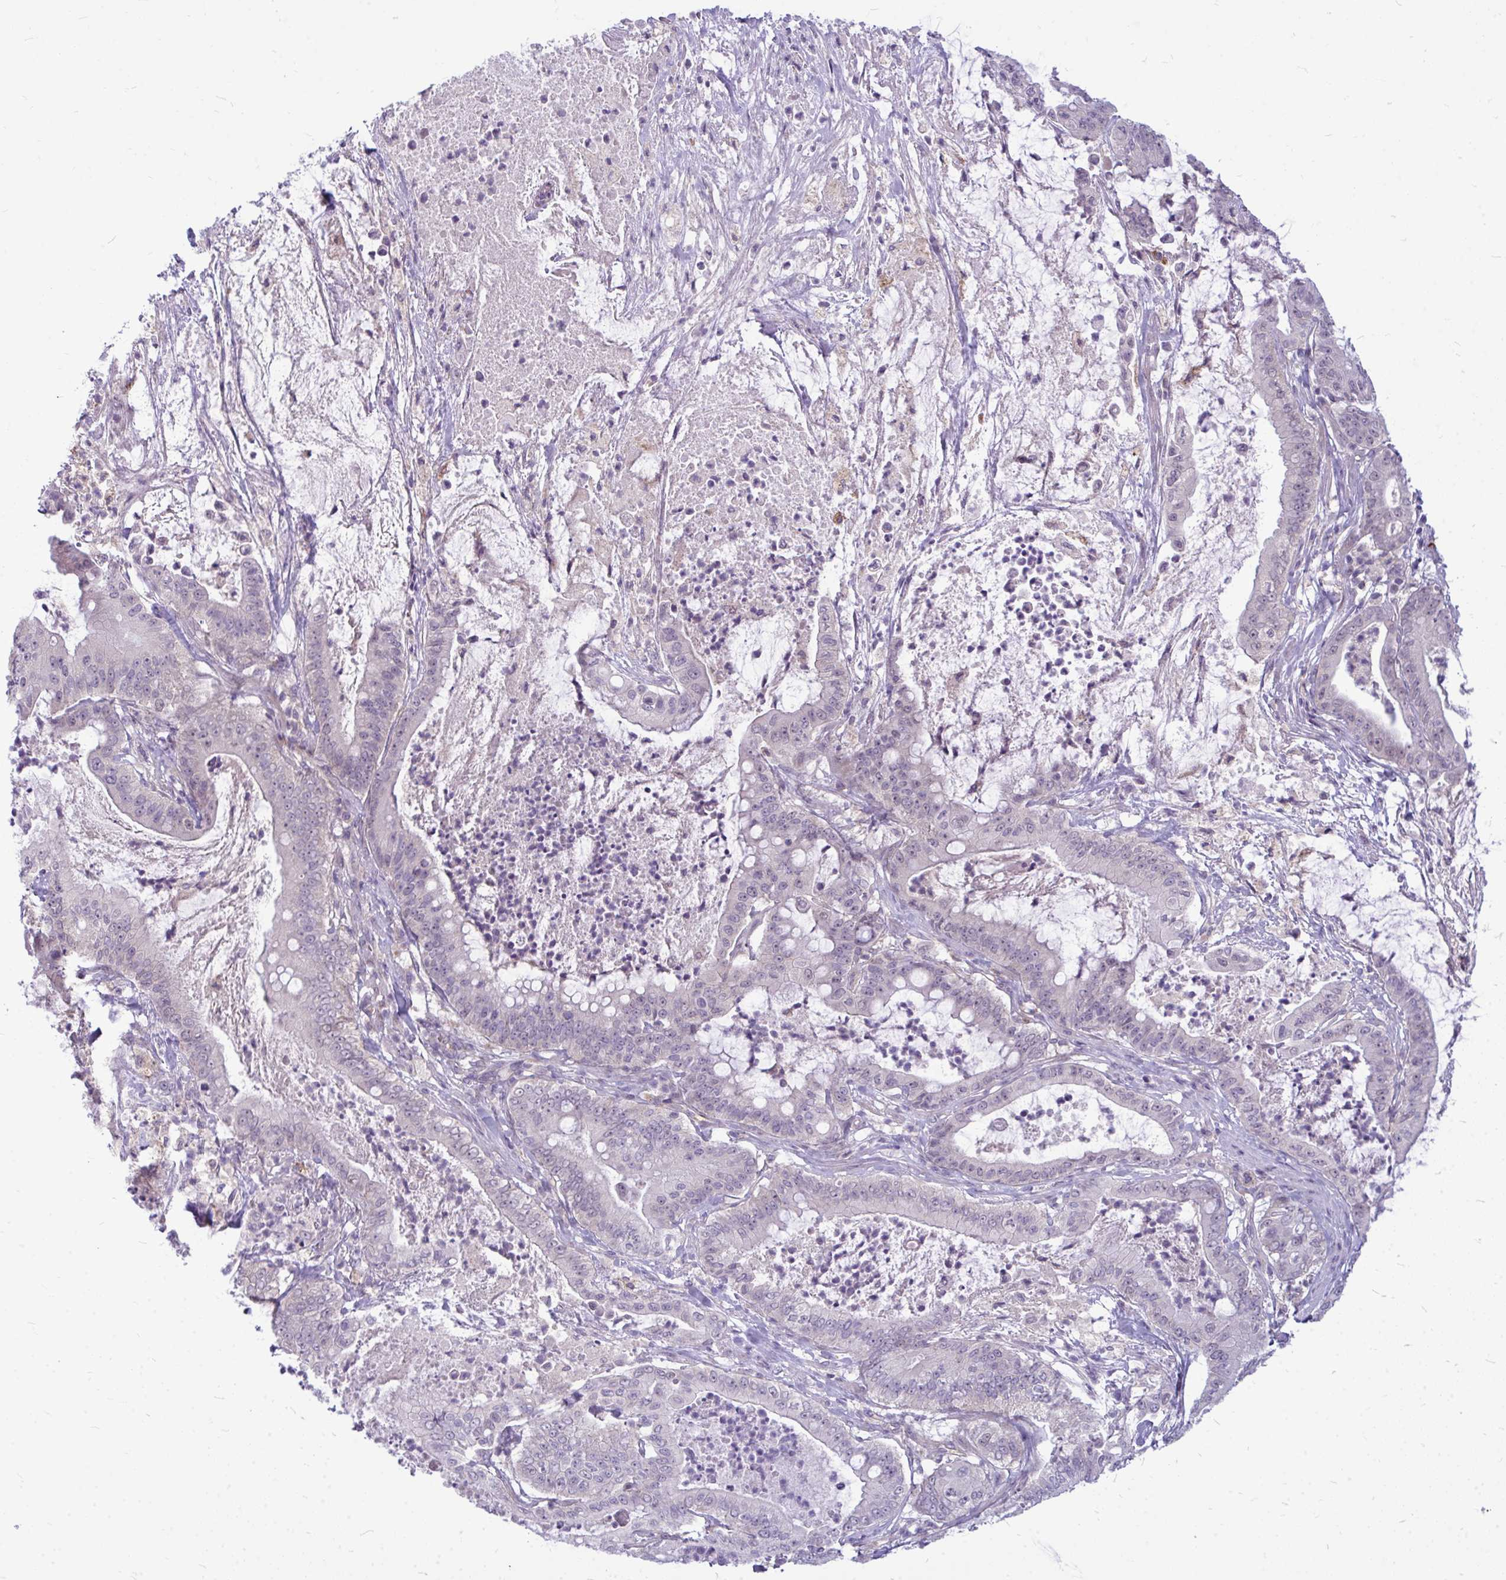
{"staining": {"intensity": "negative", "quantity": "none", "location": "none"}, "tissue": "pancreatic cancer", "cell_type": "Tumor cells", "image_type": "cancer", "snomed": [{"axis": "morphology", "description": "Adenocarcinoma, NOS"}, {"axis": "topography", "description": "Pancreas"}], "caption": "This is an immunohistochemistry image of adenocarcinoma (pancreatic). There is no staining in tumor cells.", "gene": "ZSCAN25", "patient": {"sex": "male", "age": 71}}